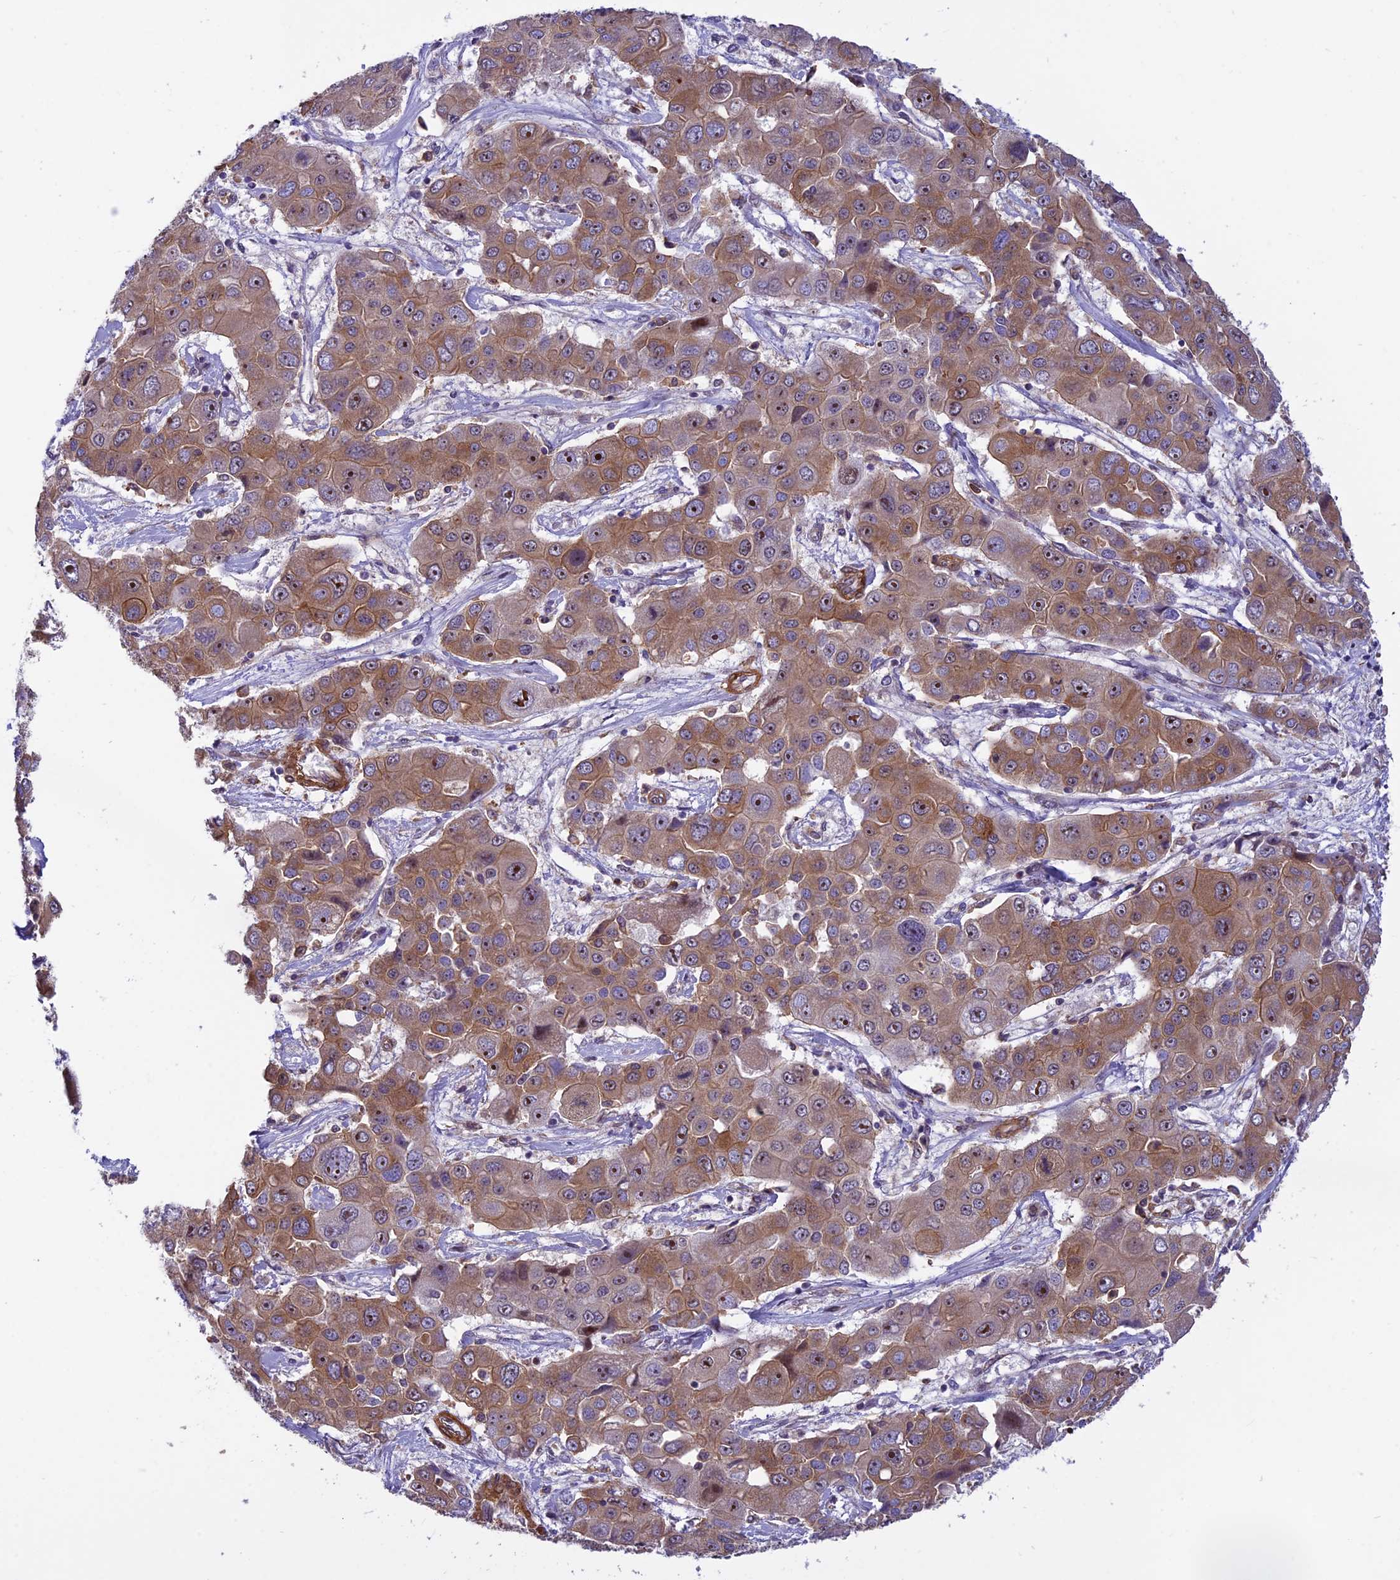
{"staining": {"intensity": "moderate", "quantity": ">75%", "location": "cytoplasmic/membranous,nuclear"}, "tissue": "liver cancer", "cell_type": "Tumor cells", "image_type": "cancer", "snomed": [{"axis": "morphology", "description": "Cholangiocarcinoma"}, {"axis": "topography", "description": "Liver"}], "caption": "Cholangiocarcinoma (liver) stained with IHC displays moderate cytoplasmic/membranous and nuclear expression in about >75% of tumor cells.", "gene": "EHBP1L1", "patient": {"sex": "male", "age": 67}}